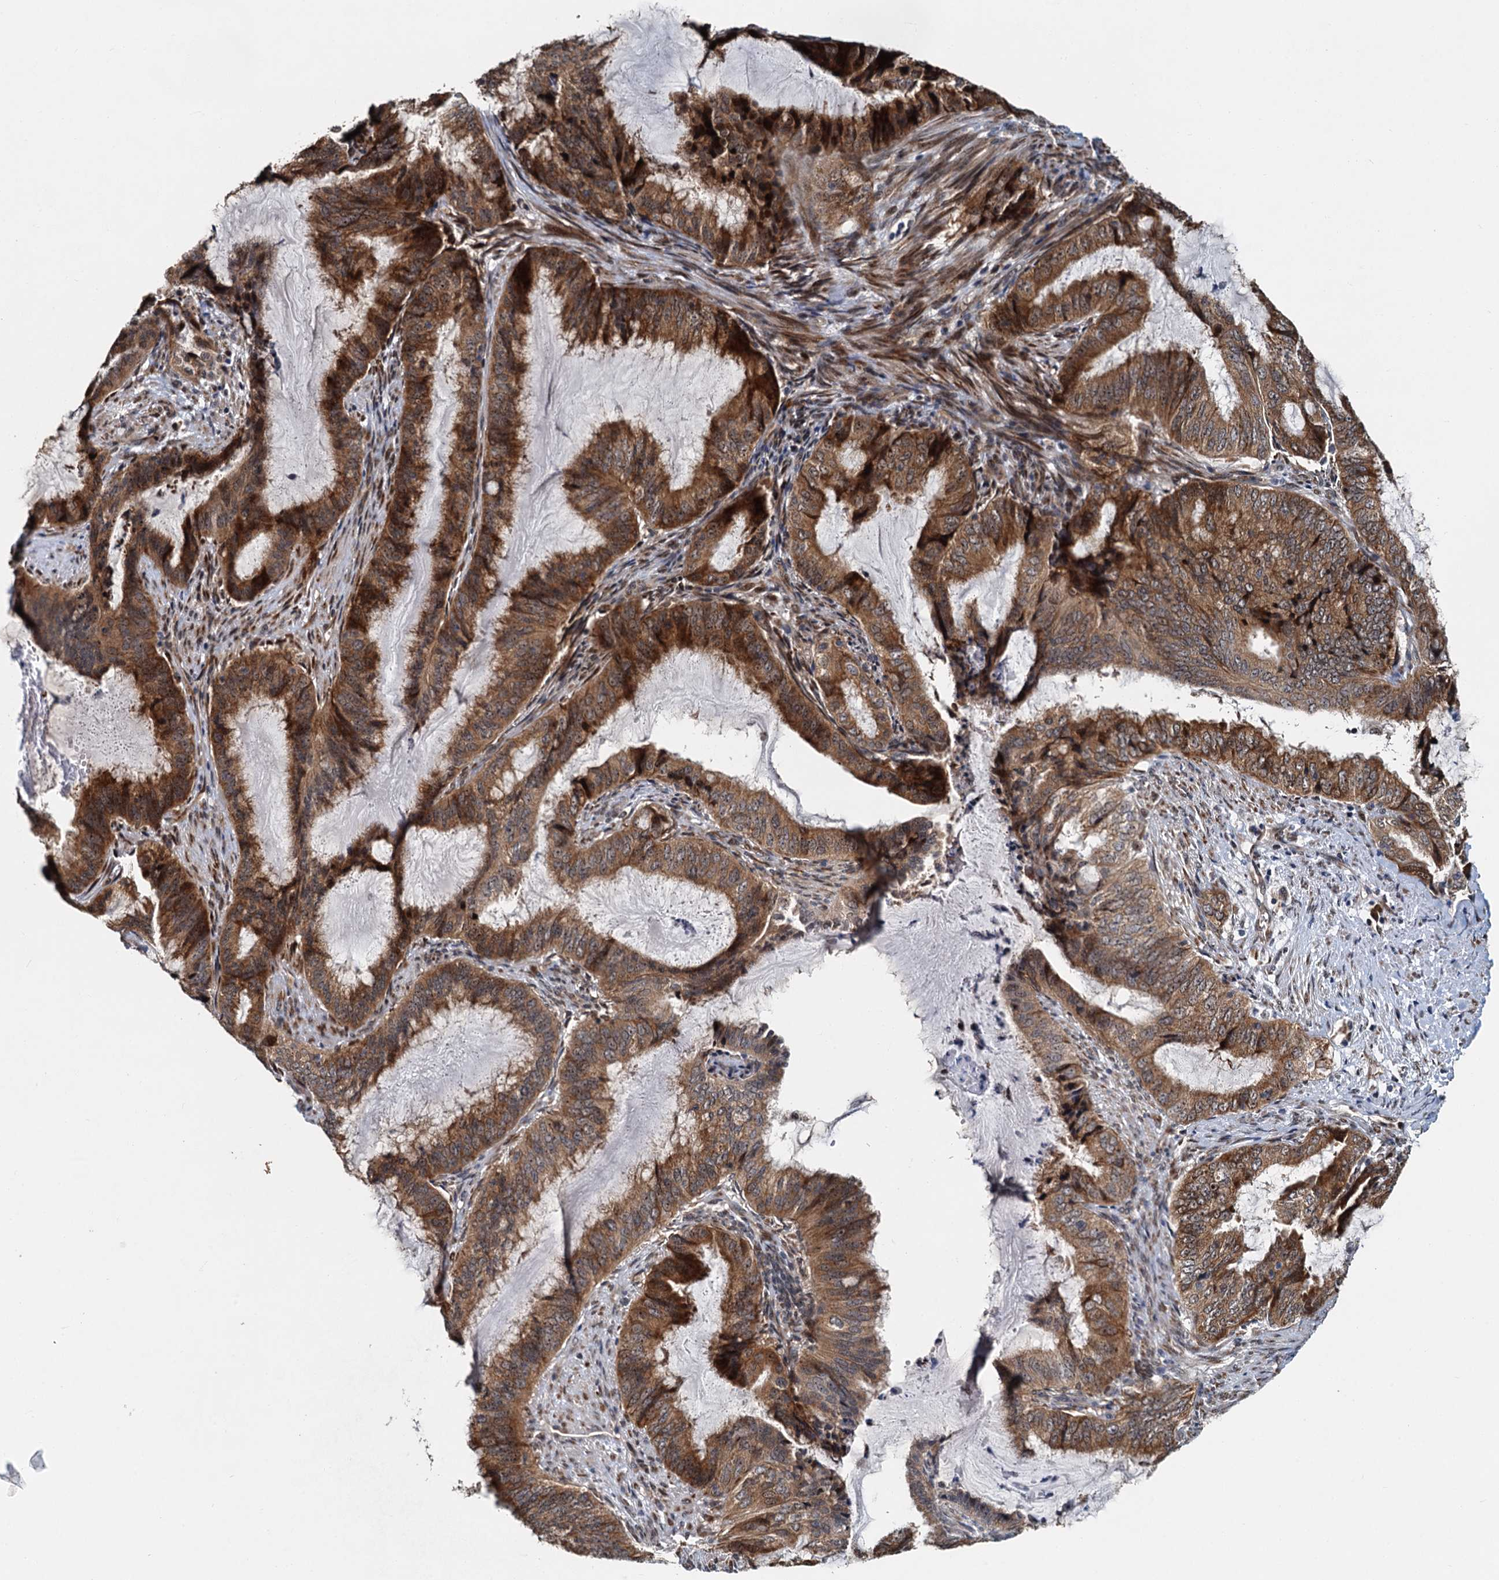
{"staining": {"intensity": "moderate", "quantity": ">75%", "location": "cytoplasmic/membranous"}, "tissue": "endometrial cancer", "cell_type": "Tumor cells", "image_type": "cancer", "snomed": [{"axis": "morphology", "description": "Adenocarcinoma, NOS"}, {"axis": "topography", "description": "Endometrium"}], "caption": "Human endometrial cancer (adenocarcinoma) stained with a brown dye reveals moderate cytoplasmic/membranous positive expression in about >75% of tumor cells.", "gene": "DNAJC21", "patient": {"sex": "female", "age": 51}}